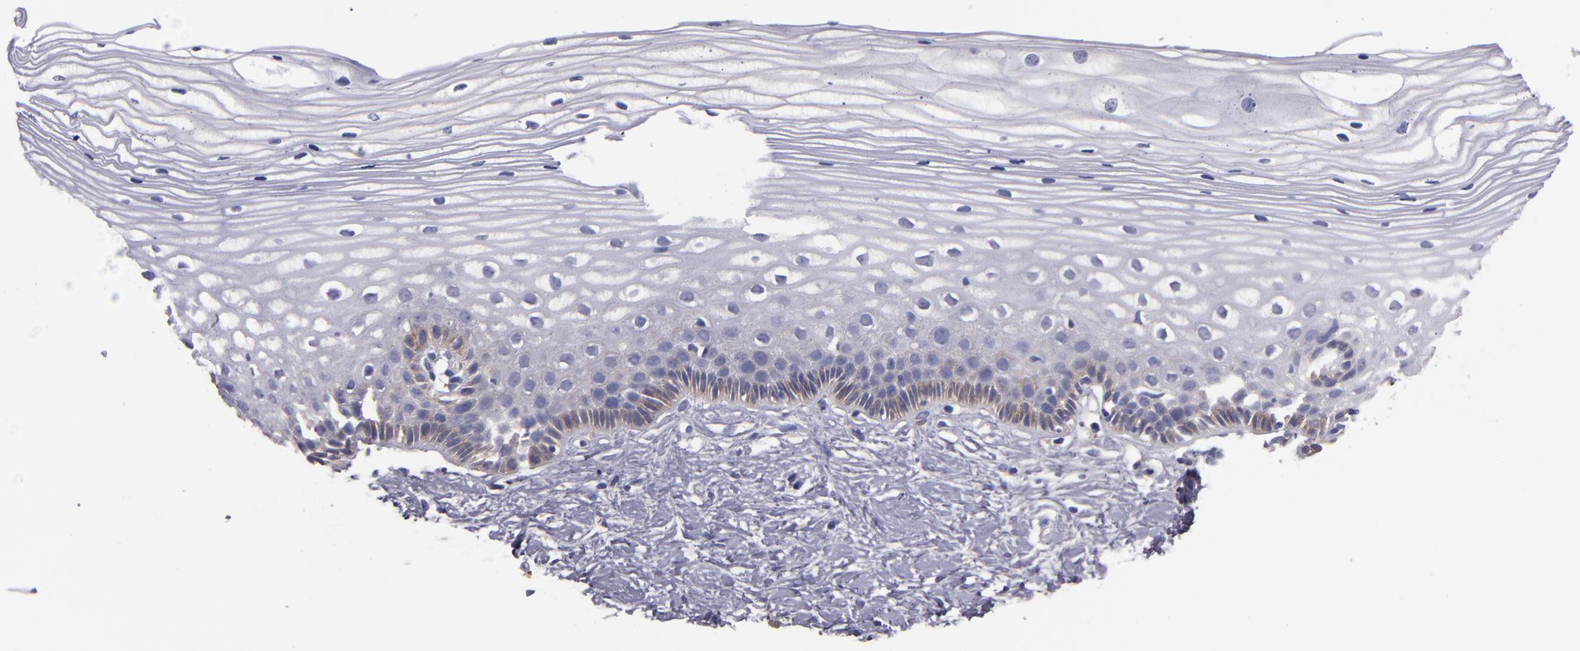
{"staining": {"intensity": "negative", "quantity": "none", "location": "none"}, "tissue": "cervix", "cell_type": "Glandular cells", "image_type": "normal", "snomed": [{"axis": "morphology", "description": "Normal tissue, NOS"}, {"axis": "topography", "description": "Cervix"}], "caption": "Immunohistochemistry of normal cervix shows no expression in glandular cells.", "gene": "C5AR1", "patient": {"sex": "female", "age": 40}}